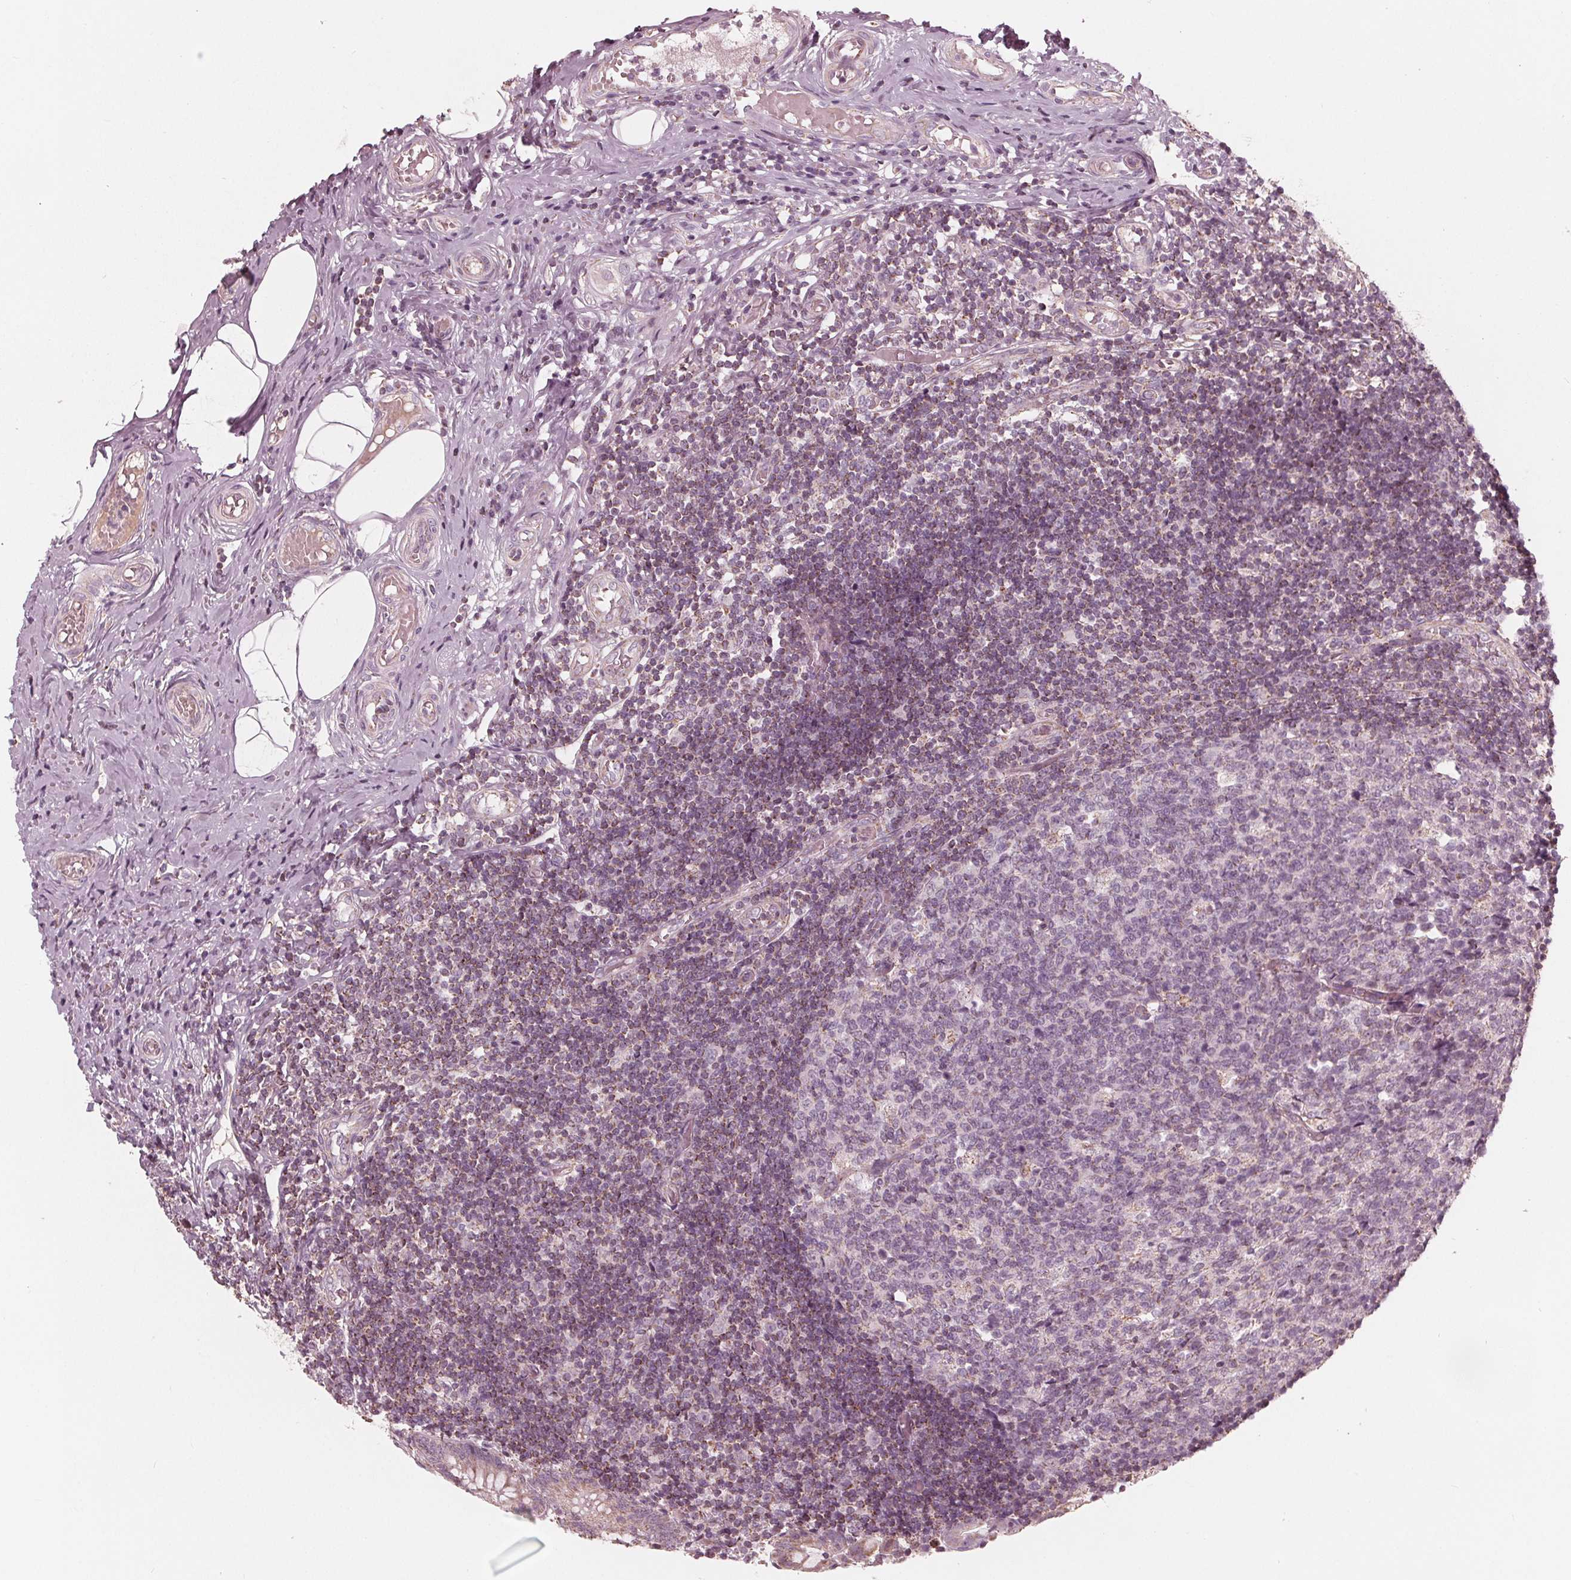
{"staining": {"intensity": "moderate", "quantity": "25%-75%", "location": "cytoplasmic/membranous"}, "tissue": "appendix", "cell_type": "Glandular cells", "image_type": "normal", "snomed": [{"axis": "morphology", "description": "Normal tissue, NOS"}, {"axis": "topography", "description": "Appendix"}], "caption": "Appendix stained with IHC exhibits moderate cytoplasmic/membranous positivity in about 25%-75% of glandular cells.", "gene": "DCAF4L2", "patient": {"sex": "female", "age": 32}}